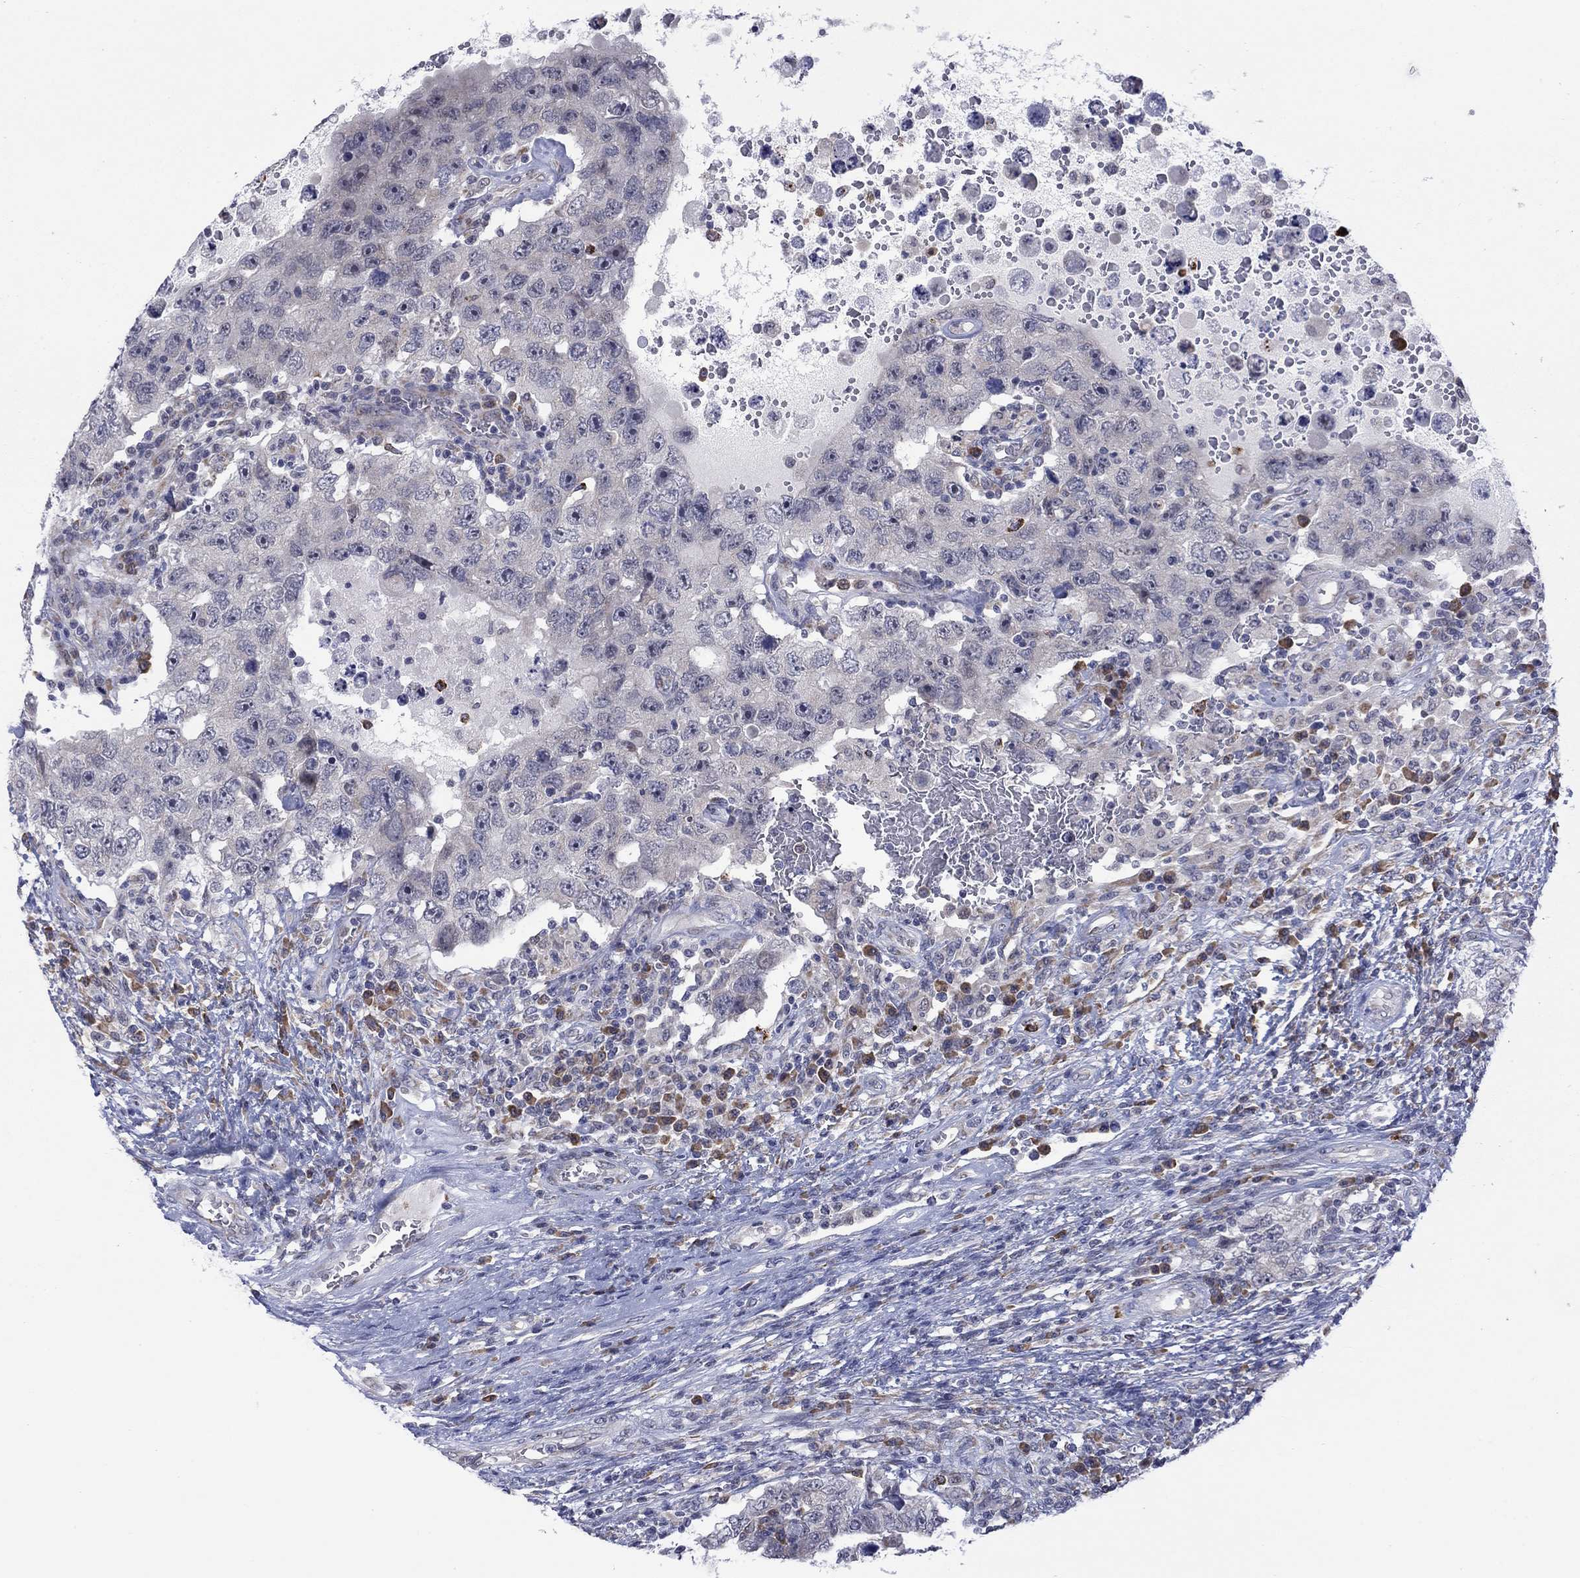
{"staining": {"intensity": "negative", "quantity": "none", "location": "none"}, "tissue": "testis cancer", "cell_type": "Tumor cells", "image_type": "cancer", "snomed": [{"axis": "morphology", "description": "Carcinoma, Embryonal, NOS"}, {"axis": "topography", "description": "Testis"}], "caption": "Testis embryonal carcinoma stained for a protein using immunohistochemistry reveals no staining tumor cells.", "gene": "MTRFR", "patient": {"sex": "male", "age": 26}}